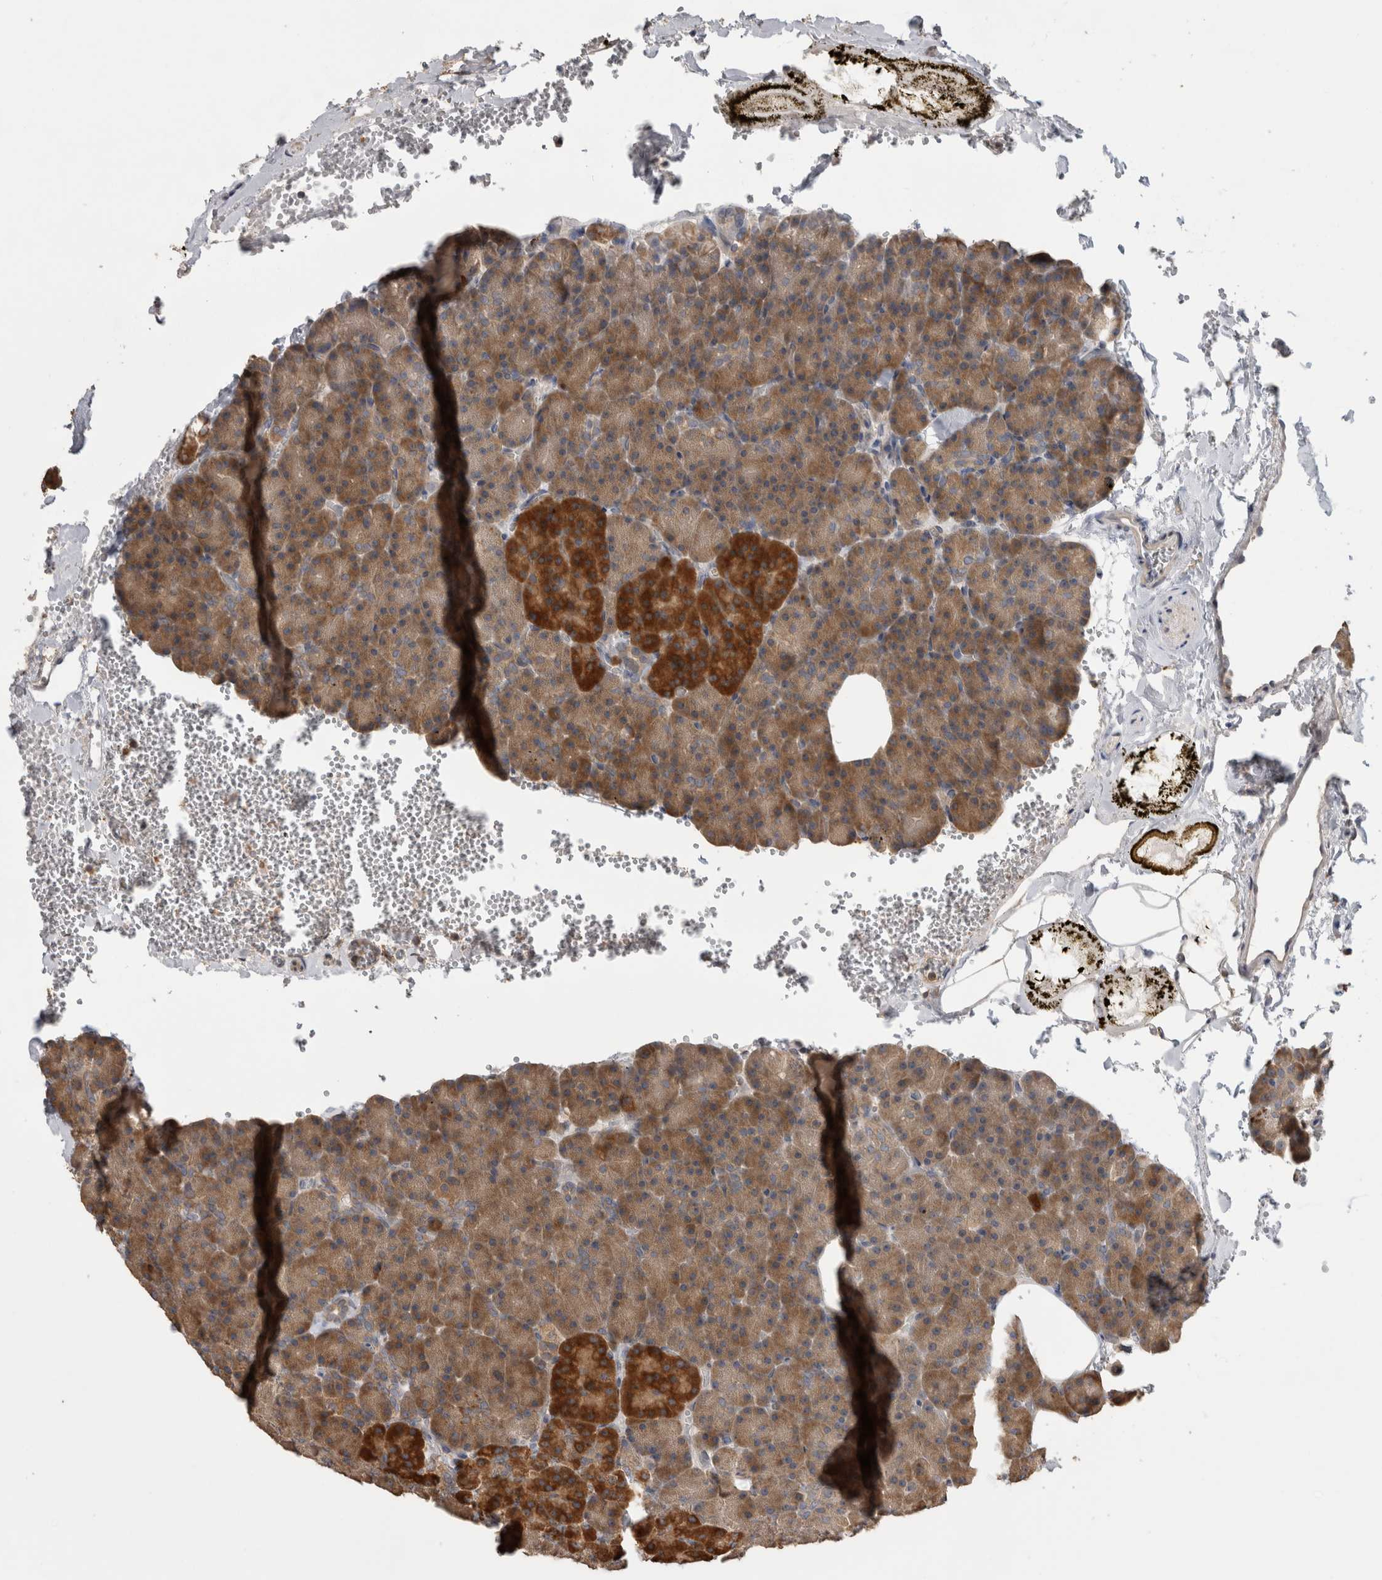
{"staining": {"intensity": "moderate", "quantity": ">75%", "location": "cytoplasmic/membranous"}, "tissue": "pancreas", "cell_type": "Exocrine glandular cells", "image_type": "normal", "snomed": [{"axis": "morphology", "description": "Normal tissue, NOS"}, {"axis": "morphology", "description": "Carcinoid, malignant, NOS"}, {"axis": "topography", "description": "Pancreas"}], "caption": "A brown stain highlights moderate cytoplasmic/membranous positivity of a protein in exocrine glandular cells of benign pancreas. Nuclei are stained in blue.", "gene": "TBCE", "patient": {"sex": "female", "age": 35}}